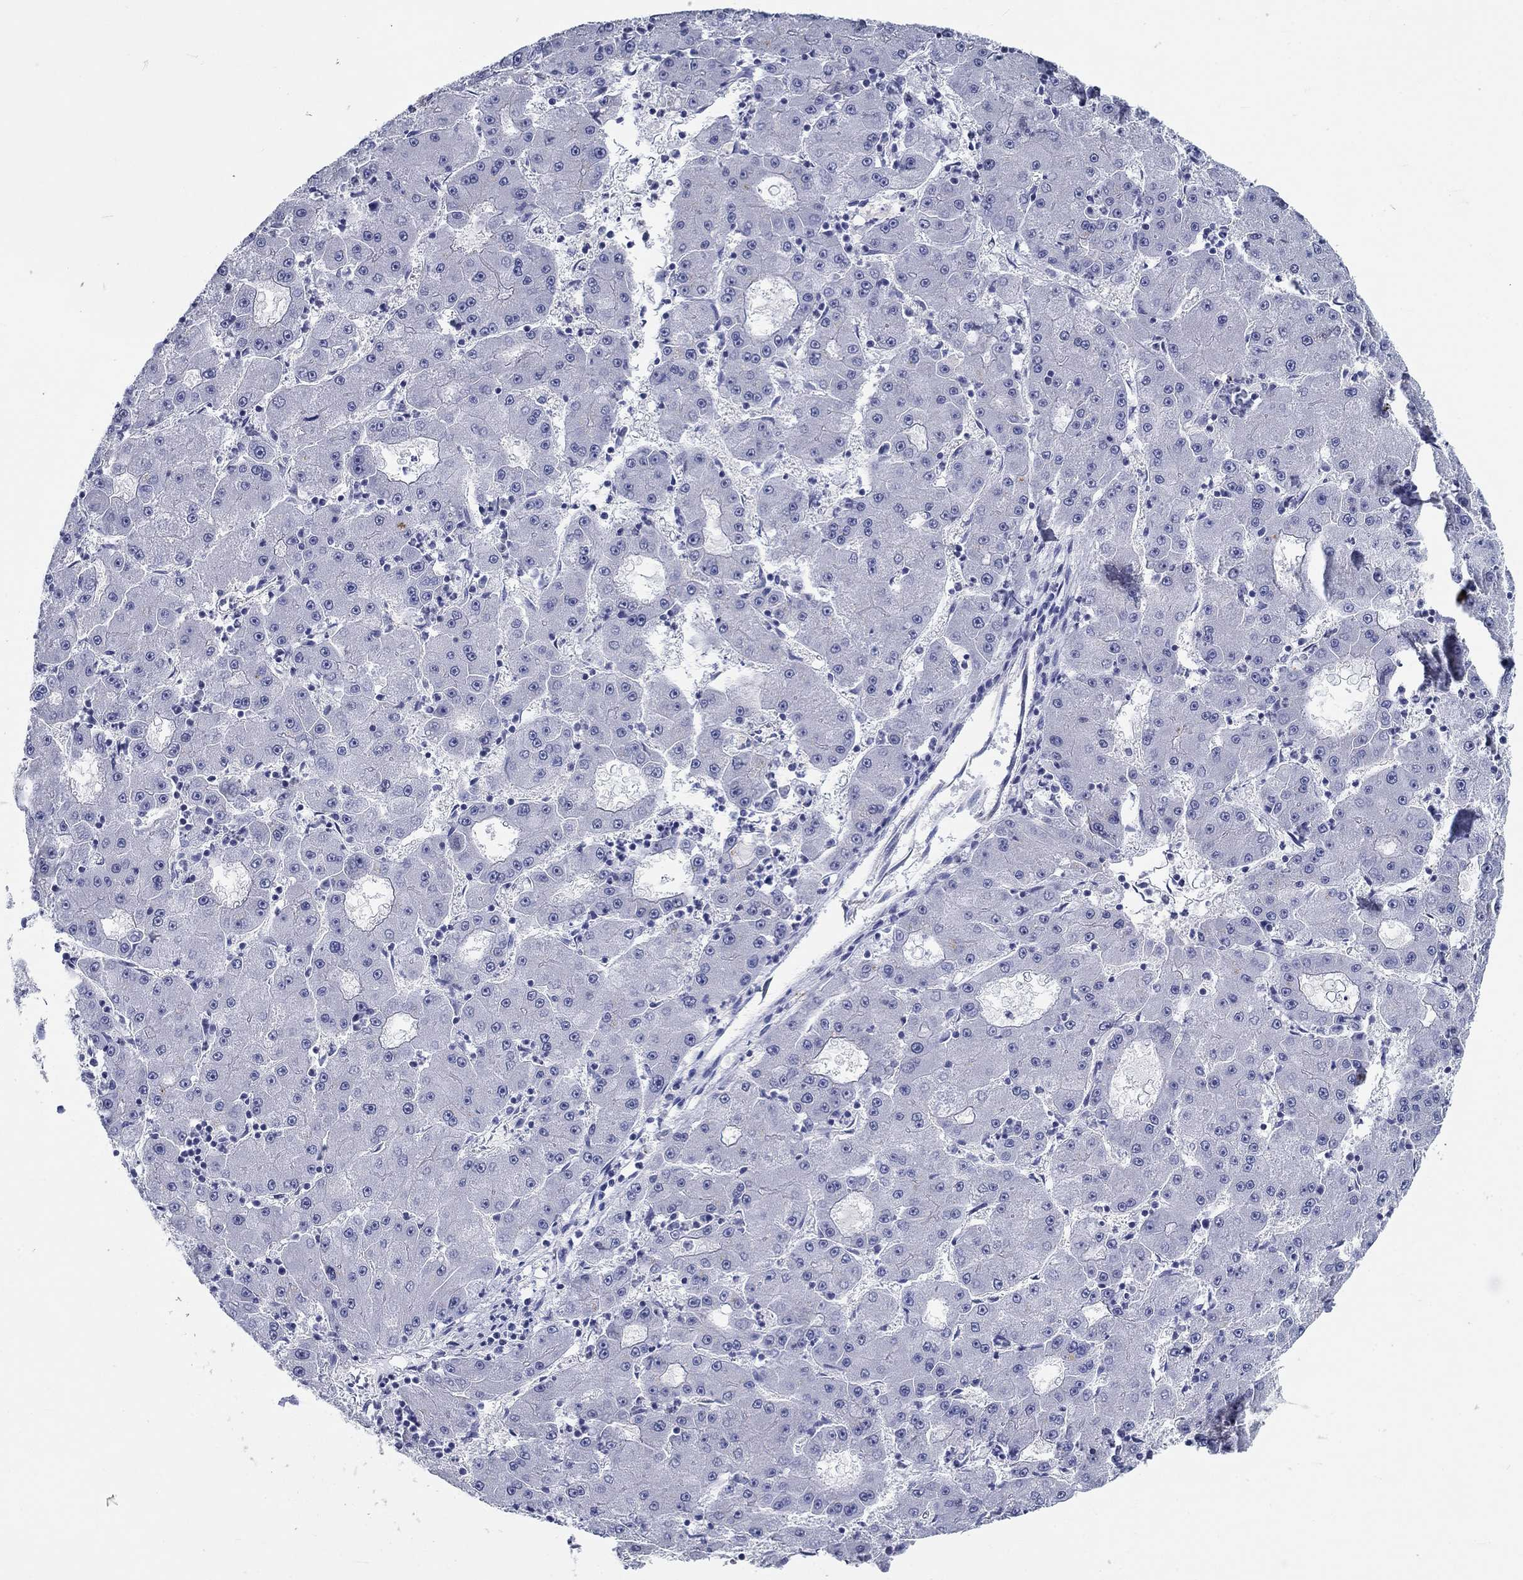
{"staining": {"intensity": "negative", "quantity": "none", "location": "none"}, "tissue": "liver cancer", "cell_type": "Tumor cells", "image_type": "cancer", "snomed": [{"axis": "morphology", "description": "Carcinoma, Hepatocellular, NOS"}, {"axis": "topography", "description": "Liver"}], "caption": "Micrograph shows no protein staining in tumor cells of hepatocellular carcinoma (liver) tissue.", "gene": "CD40LG", "patient": {"sex": "male", "age": 73}}